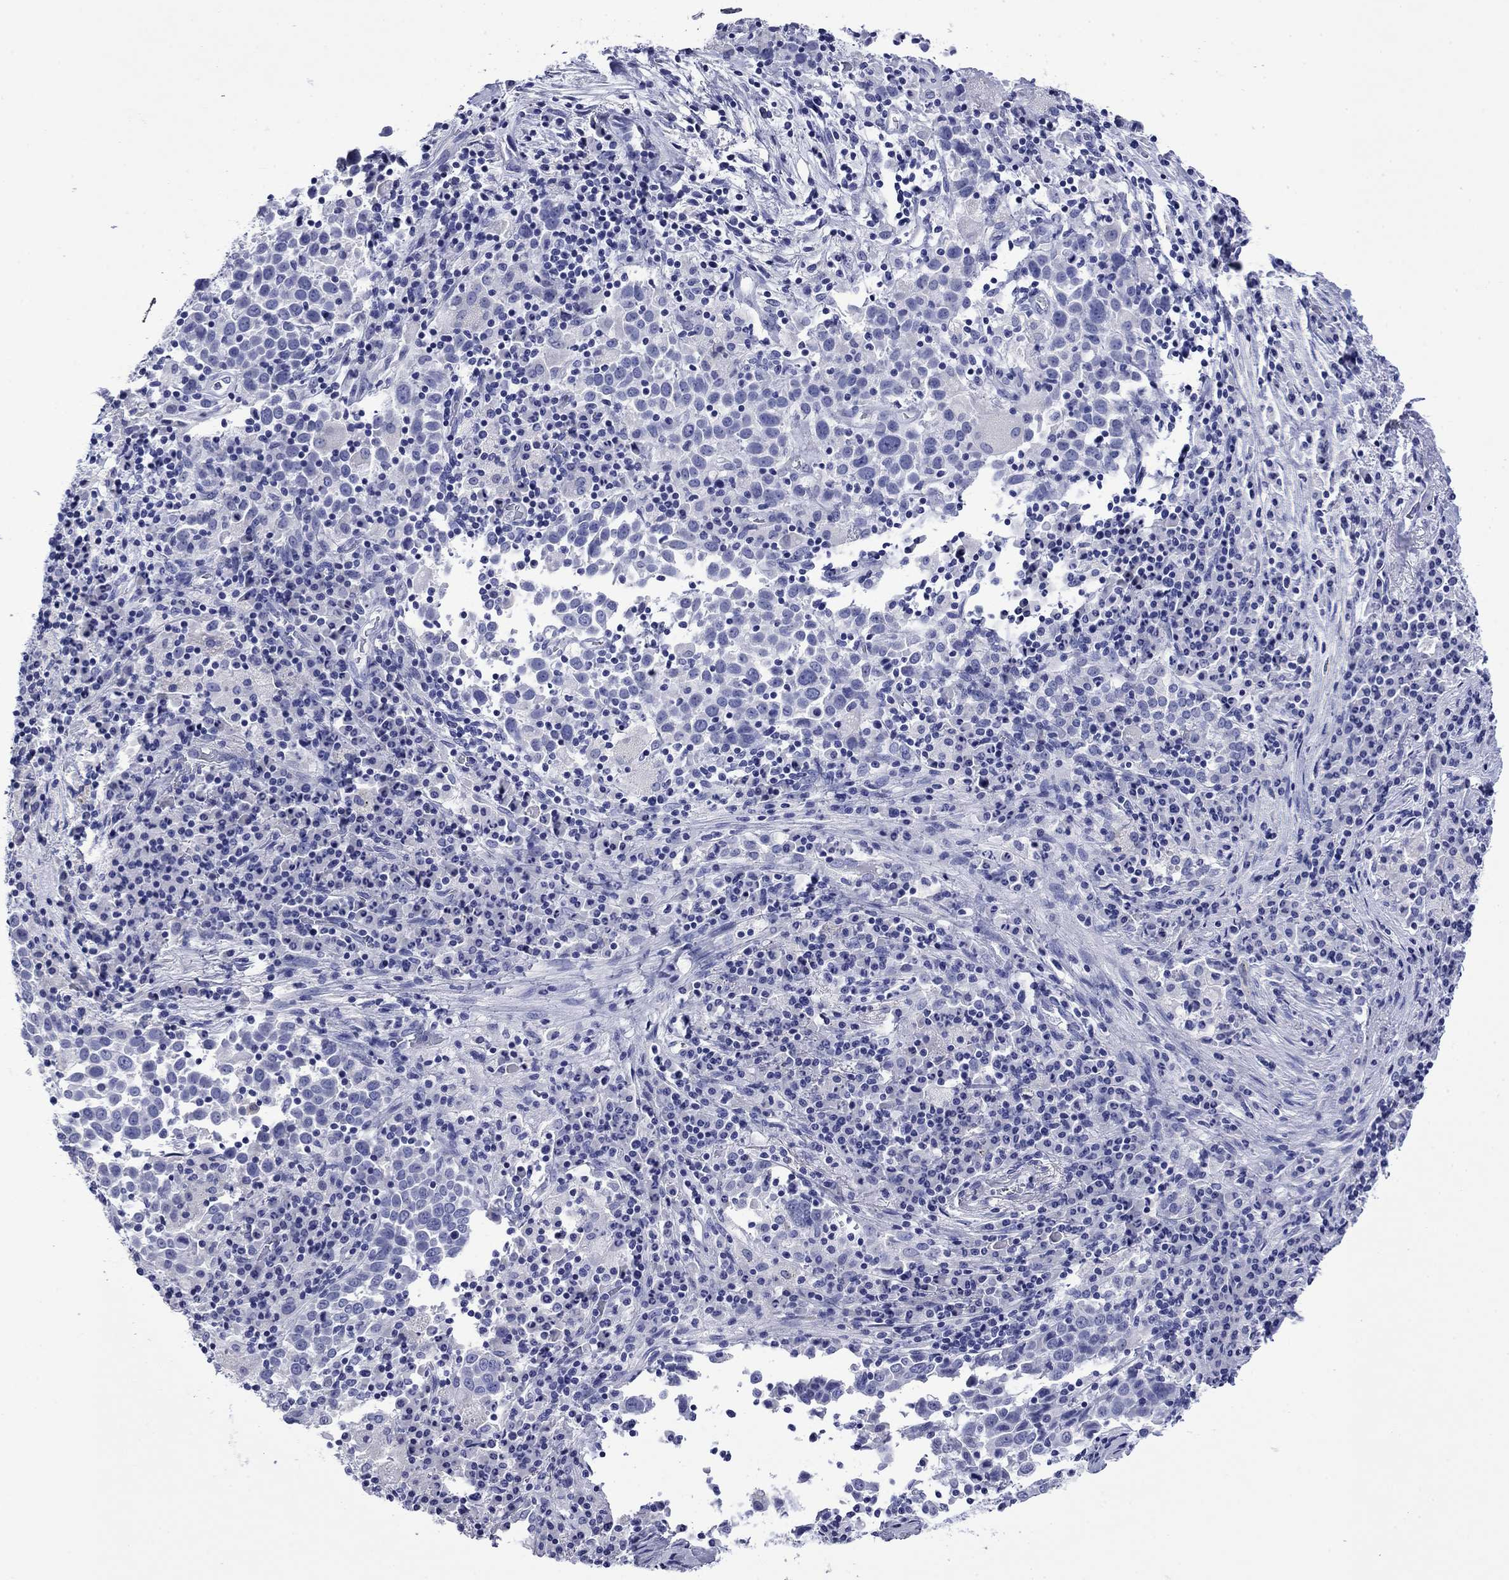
{"staining": {"intensity": "negative", "quantity": "none", "location": "none"}, "tissue": "lung cancer", "cell_type": "Tumor cells", "image_type": "cancer", "snomed": [{"axis": "morphology", "description": "Squamous cell carcinoma, NOS"}, {"axis": "topography", "description": "Lung"}], "caption": "The histopathology image displays no significant staining in tumor cells of lung cancer (squamous cell carcinoma). (Stains: DAB IHC with hematoxylin counter stain, Microscopy: brightfield microscopy at high magnification).", "gene": "GIP", "patient": {"sex": "male", "age": 57}}